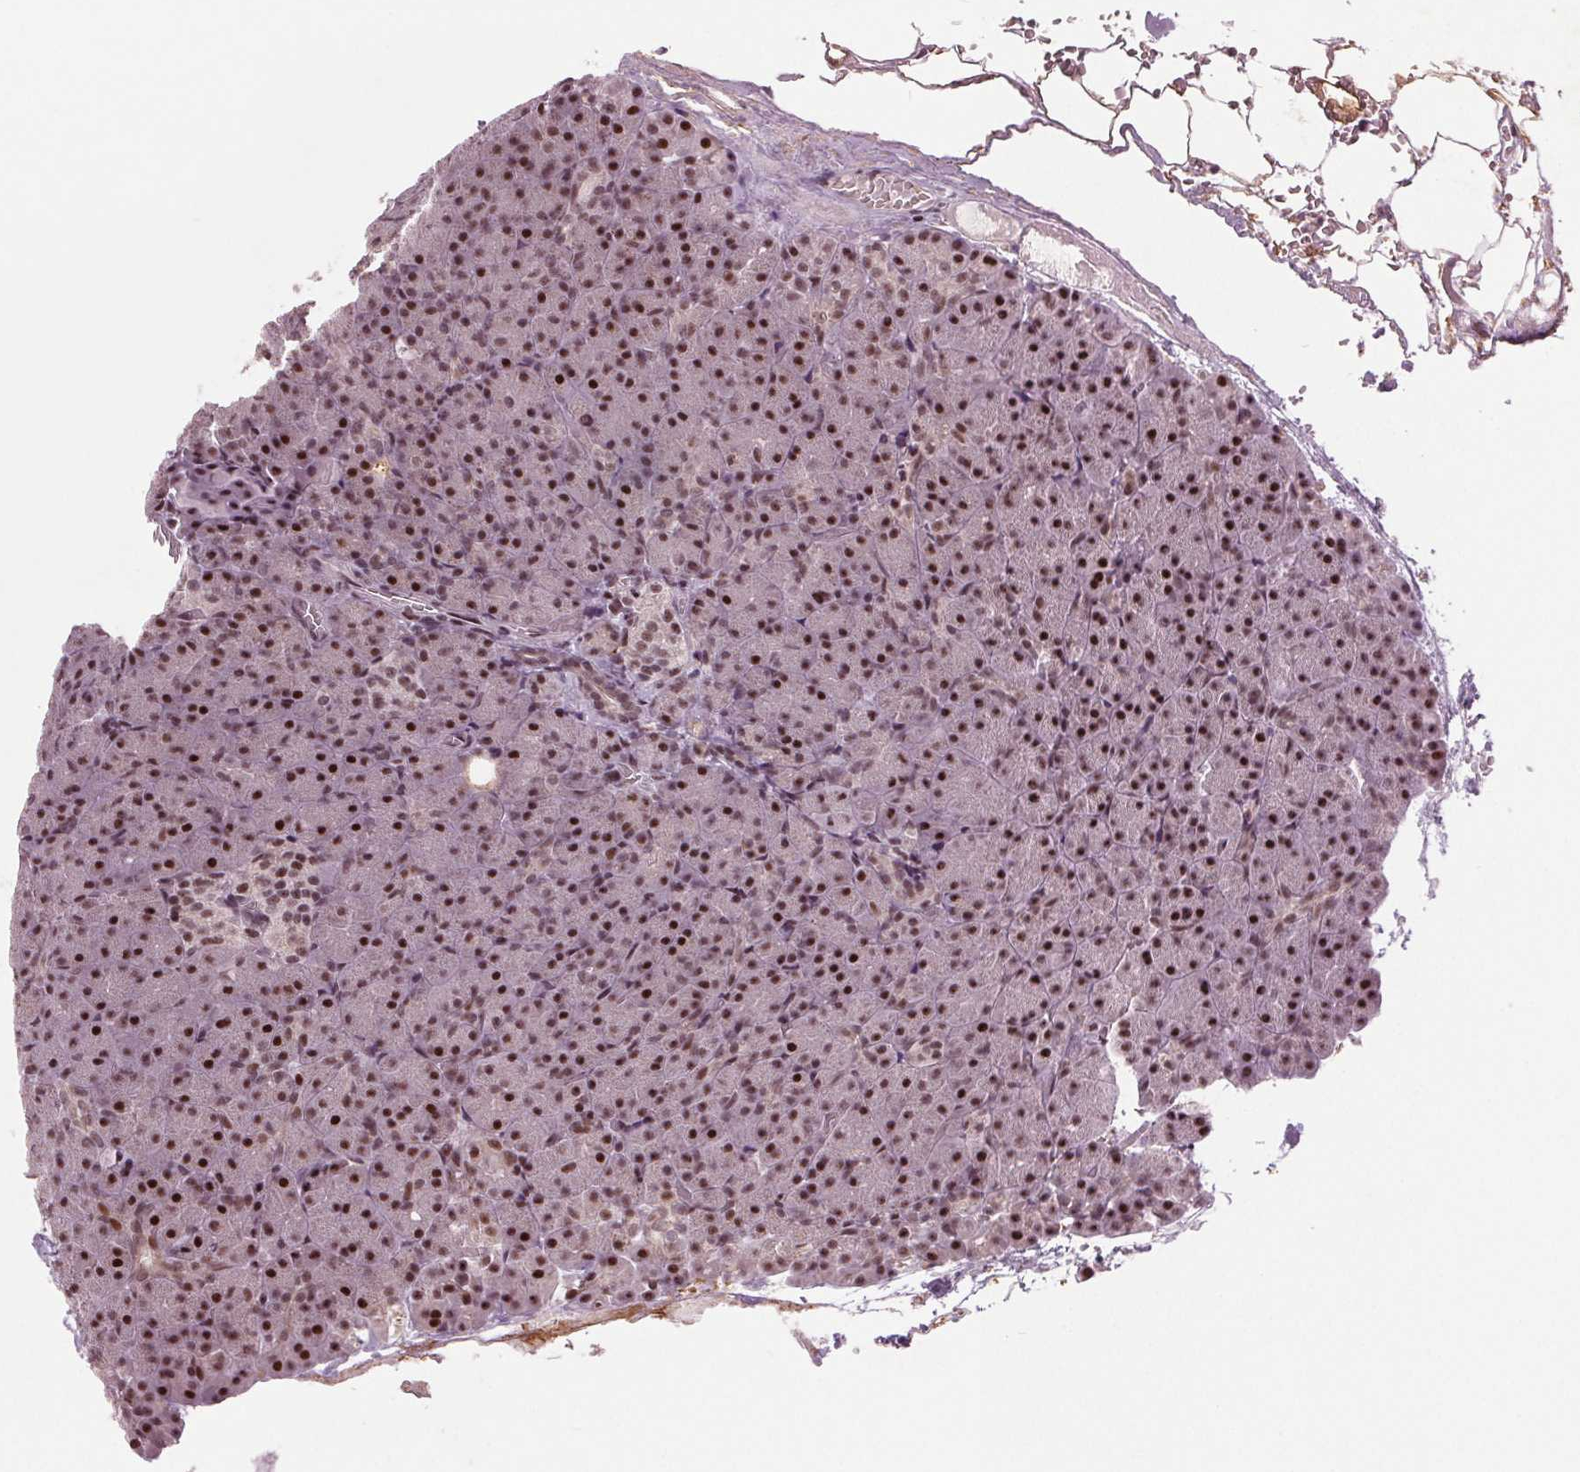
{"staining": {"intensity": "strong", "quantity": "25%-75%", "location": "nuclear"}, "tissue": "pancreas", "cell_type": "Exocrine glandular cells", "image_type": "normal", "snomed": [{"axis": "morphology", "description": "Normal tissue, NOS"}, {"axis": "topography", "description": "Pancreas"}], "caption": "Pancreas was stained to show a protein in brown. There is high levels of strong nuclear positivity in about 25%-75% of exocrine glandular cells.", "gene": "TTC34", "patient": {"sex": "female", "age": 74}}